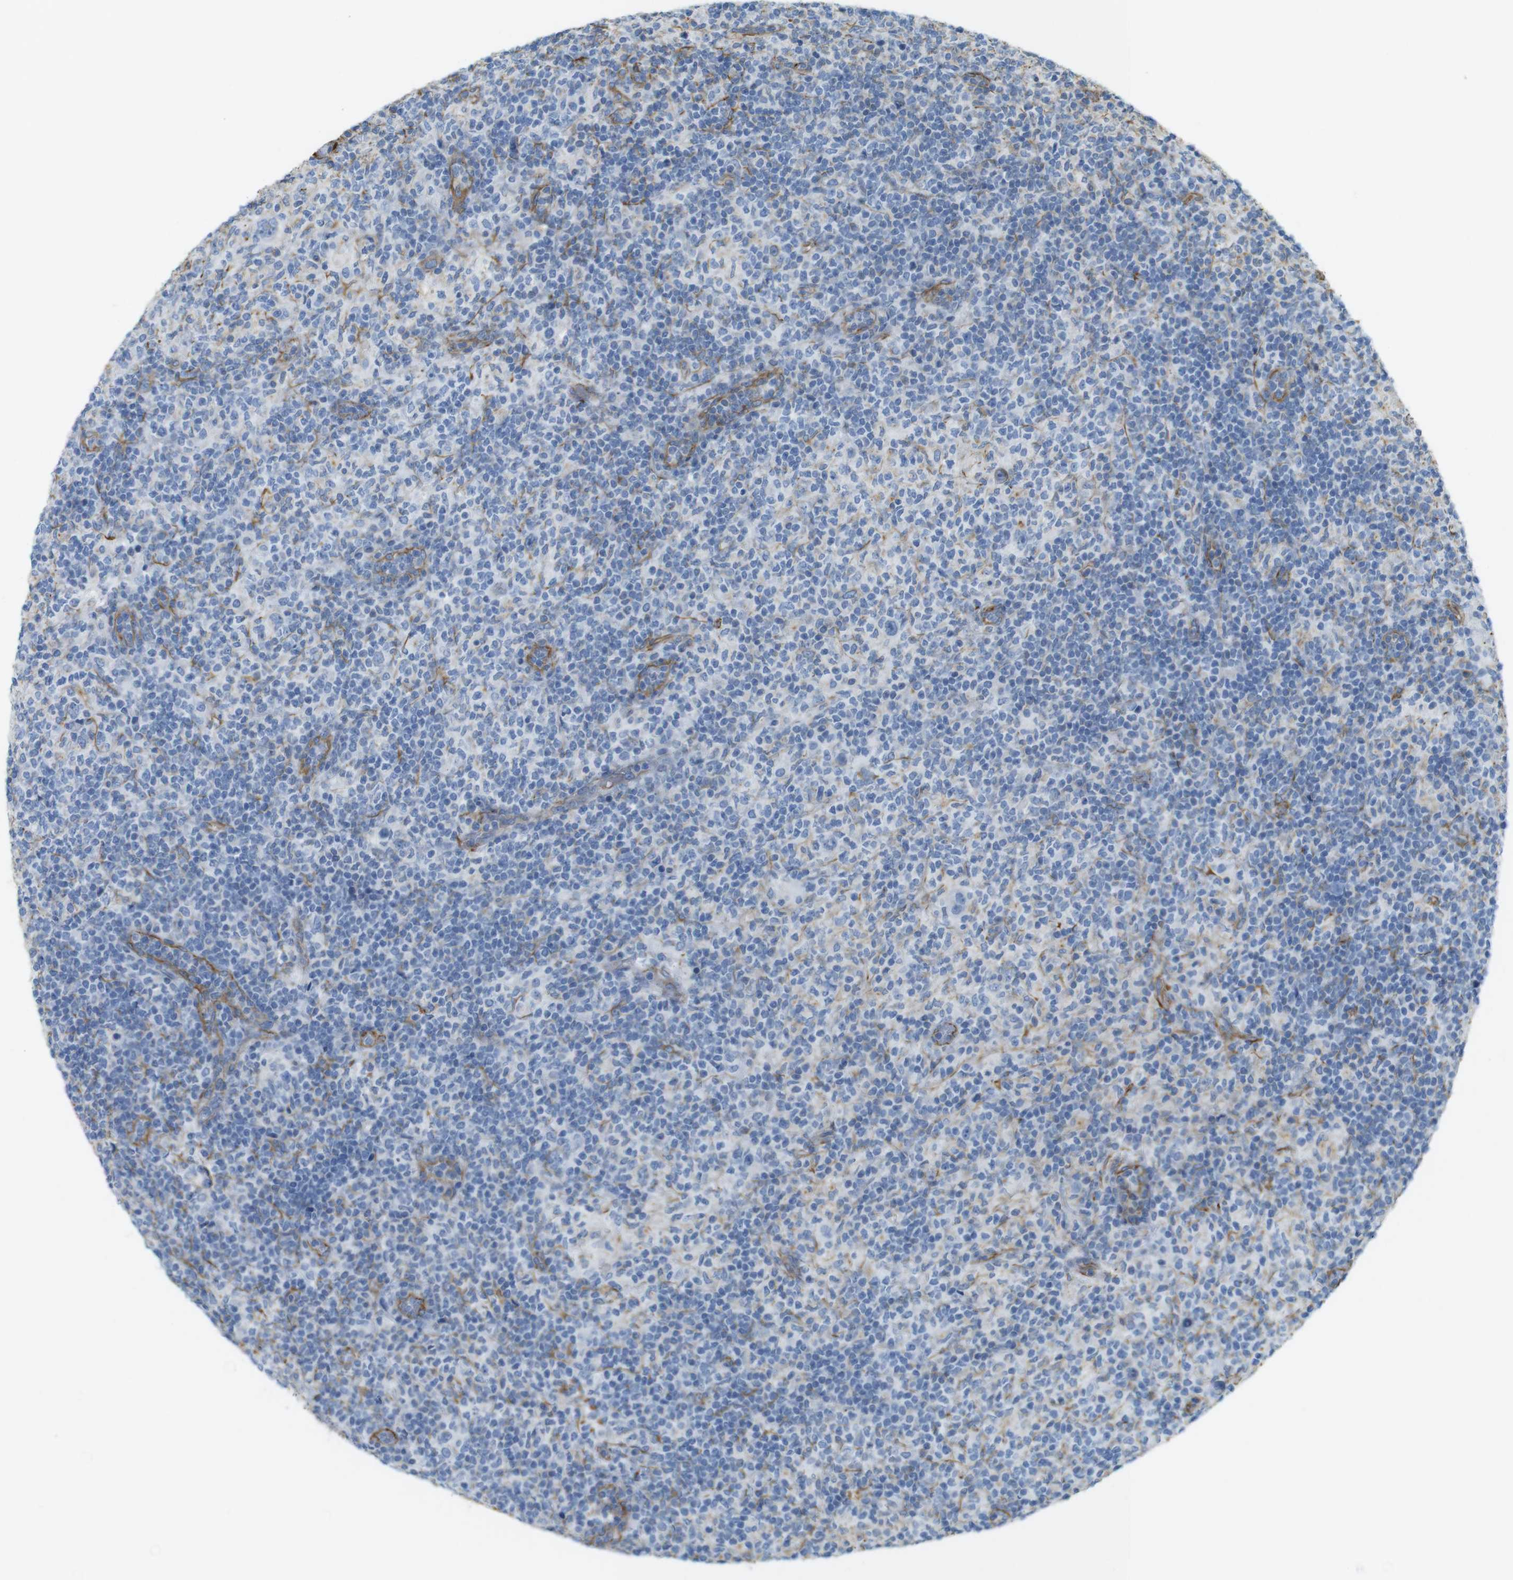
{"staining": {"intensity": "negative", "quantity": "none", "location": "none"}, "tissue": "lymphoma", "cell_type": "Tumor cells", "image_type": "cancer", "snomed": [{"axis": "morphology", "description": "Hodgkin's disease, NOS"}, {"axis": "topography", "description": "Lymph node"}], "caption": "Hodgkin's disease was stained to show a protein in brown. There is no significant positivity in tumor cells.", "gene": "MS4A10", "patient": {"sex": "male", "age": 70}}